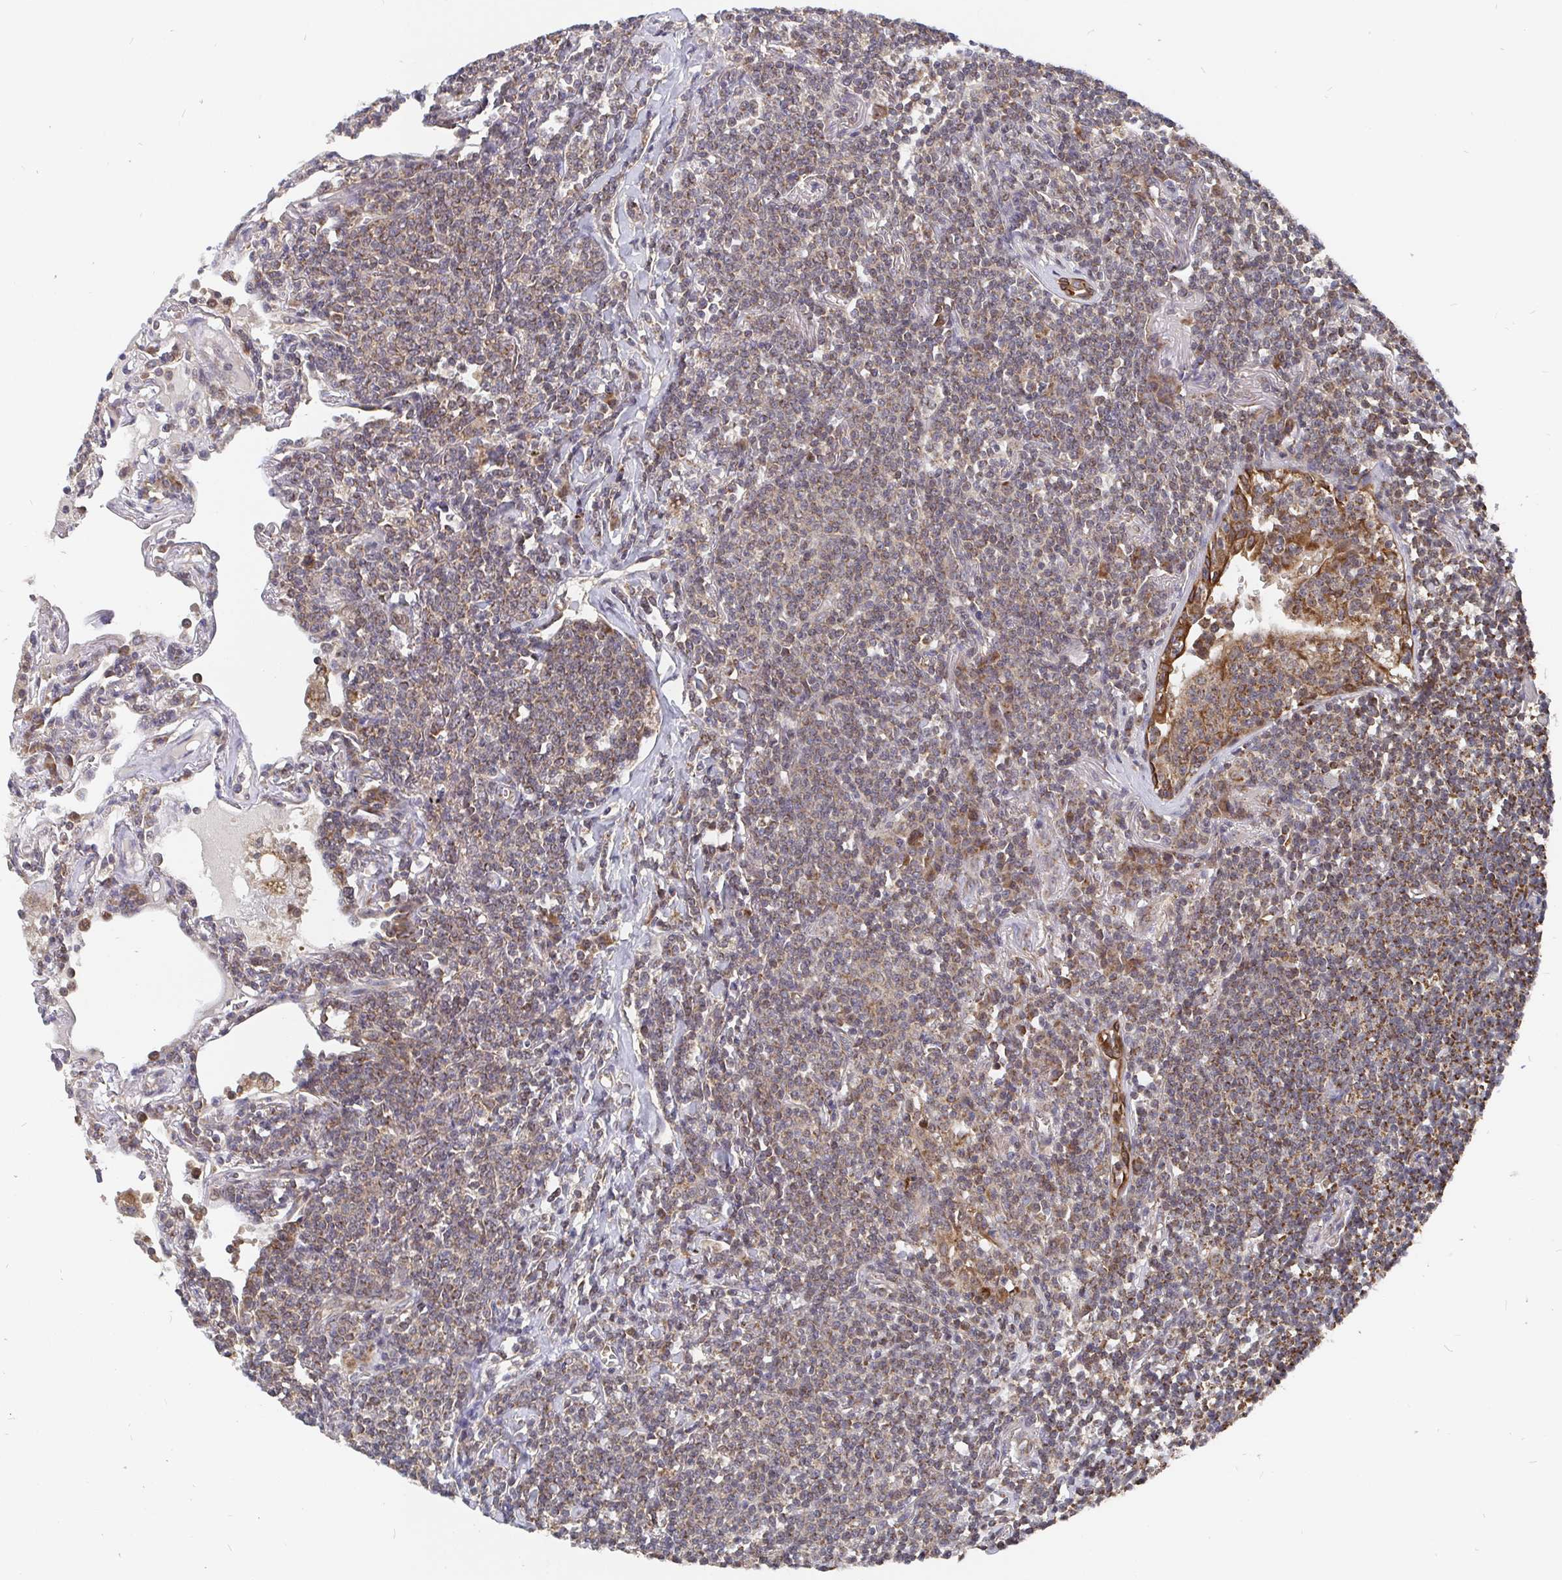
{"staining": {"intensity": "weak", "quantity": ">75%", "location": "cytoplasmic/membranous"}, "tissue": "lymphoma", "cell_type": "Tumor cells", "image_type": "cancer", "snomed": [{"axis": "morphology", "description": "Malignant lymphoma, non-Hodgkin's type, Low grade"}, {"axis": "topography", "description": "Lung"}], "caption": "A micrograph of human malignant lymphoma, non-Hodgkin's type (low-grade) stained for a protein displays weak cytoplasmic/membranous brown staining in tumor cells.", "gene": "PDF", "patient": {"sex": "female", "age": 71}}